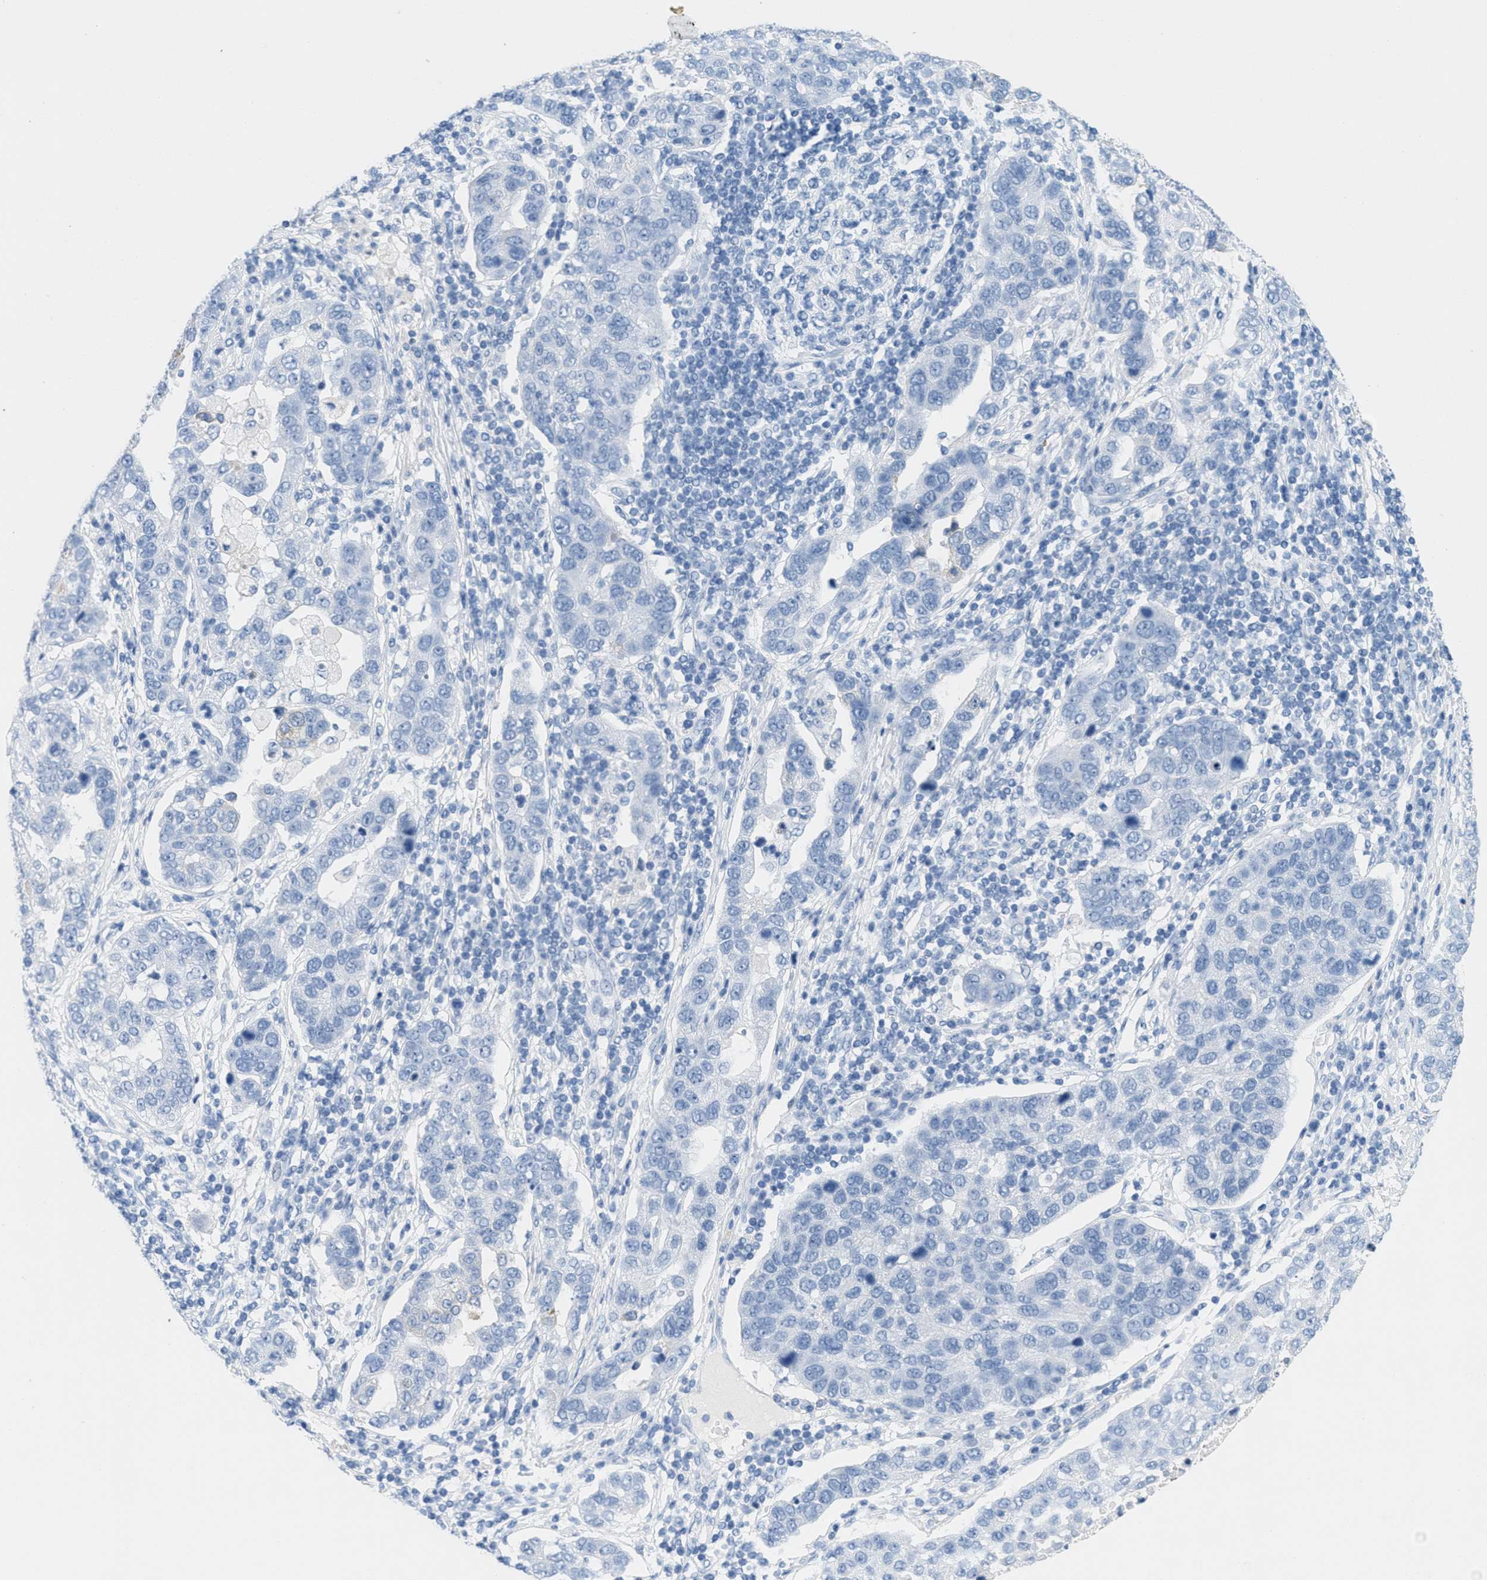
{"staining": {"intensity": "negative", "quantity": "none", "location": "none"}, "tissue": "pancreatic cancer", "cell_type": "Tumor cells", "image_type": "cancer", "snomed": [{"axis": "morphology", "description": "Adenocarcinoma, NOS"}, {"axis": "topography", "description": "Pancreas"}], "caption": "Immunohistochemistry (IHC) photomicrograph of human pancreatic adenocarcinoma stained for a protein (brown), which exhibits no positivity in tumor cells. Nuclei are stained in blue.", "gene": "GPM6A", "patient": {"sex": "female", "age": 61}}